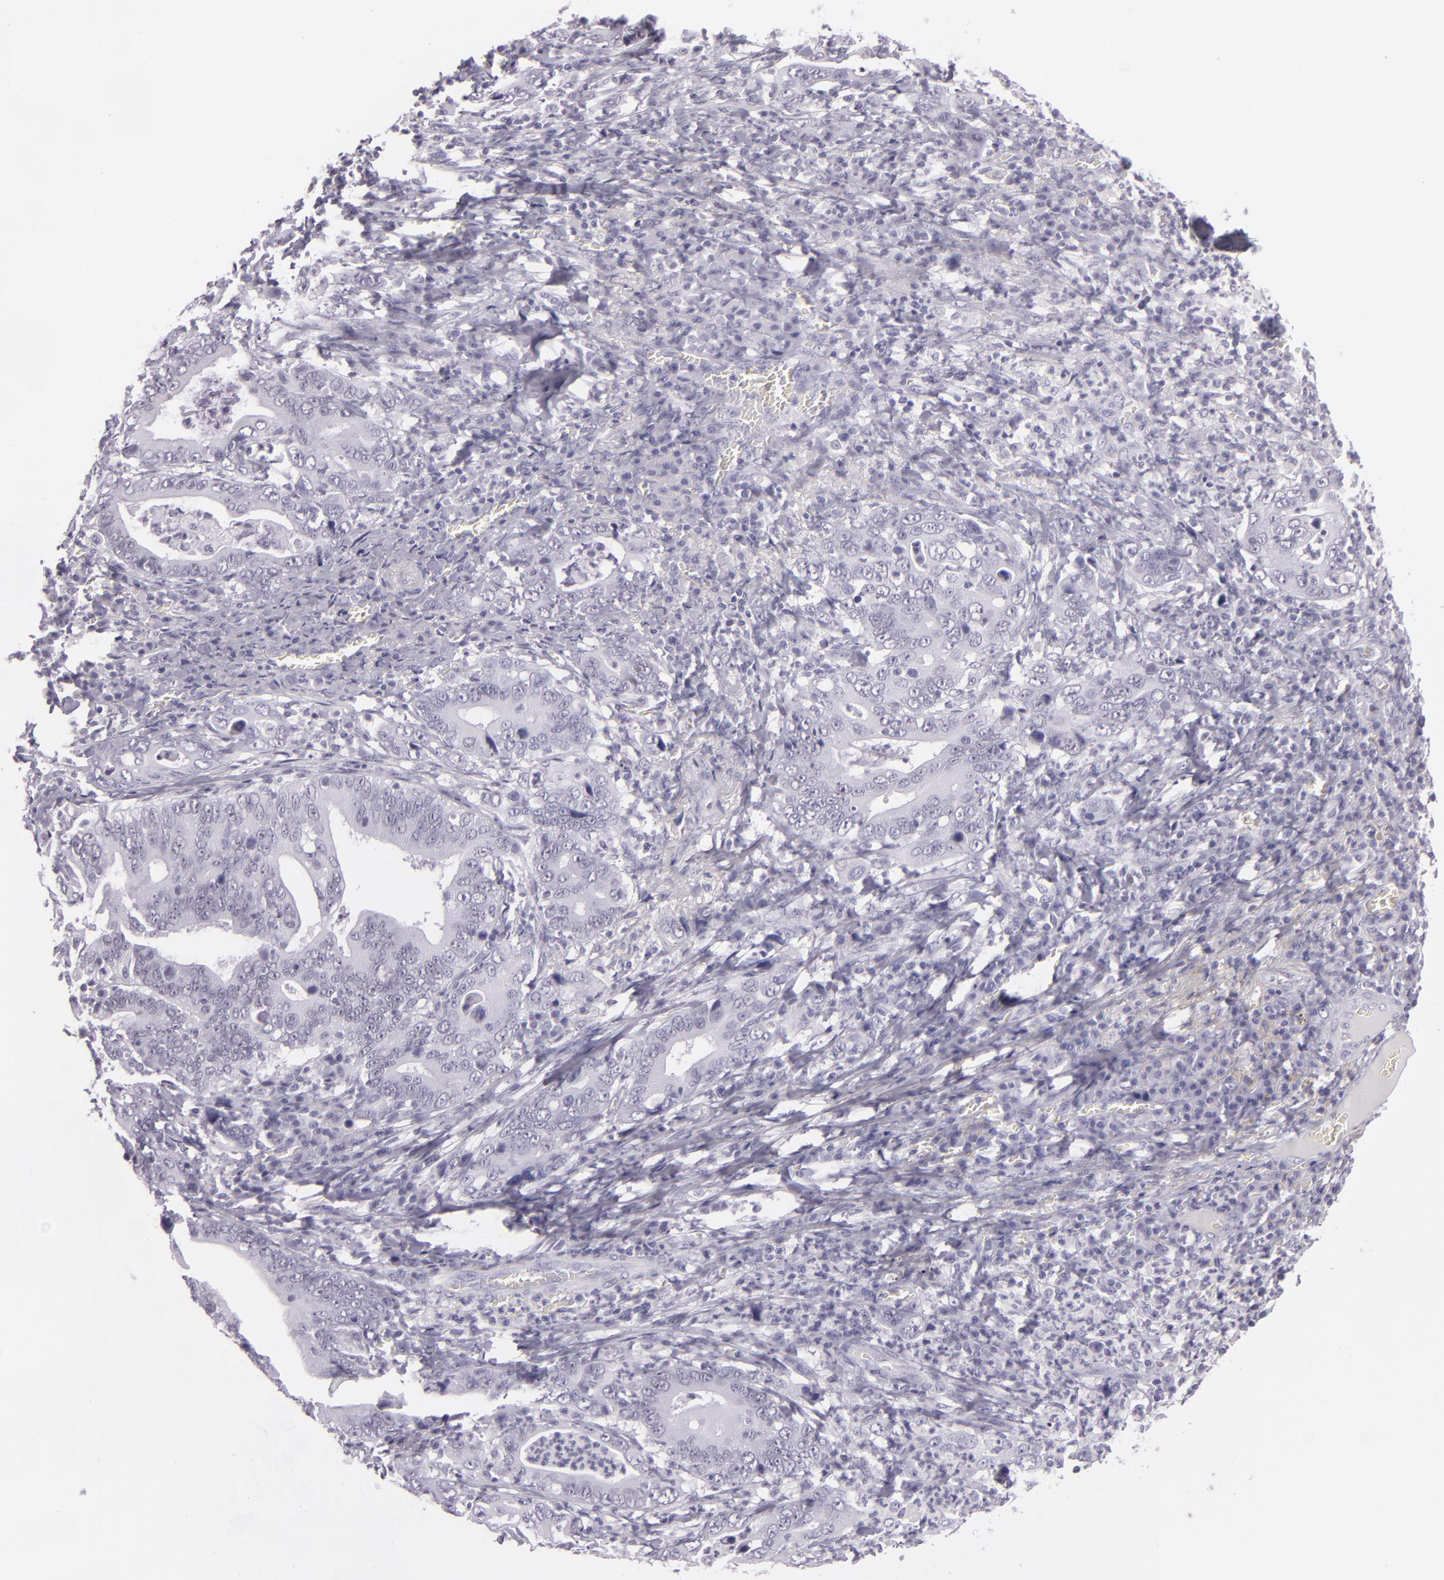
{"staining": {"intensity": "negative", "quantity": "none", "location": "none"}, "tissue": "stomach cancer", "cell_type": "Tumor cells", "image_type": "cancer", "snomed": [{"axis": "morphology", "description": "Adenocarcinoma, NOS"}, {"axis": "topography", "description": "Stomach, upper"}], "caption": "Tumor cells are negative for brown protein staining in stomach cancer.", "gene": "MCM3", "patient": {"sex": "male", "age": 63}}